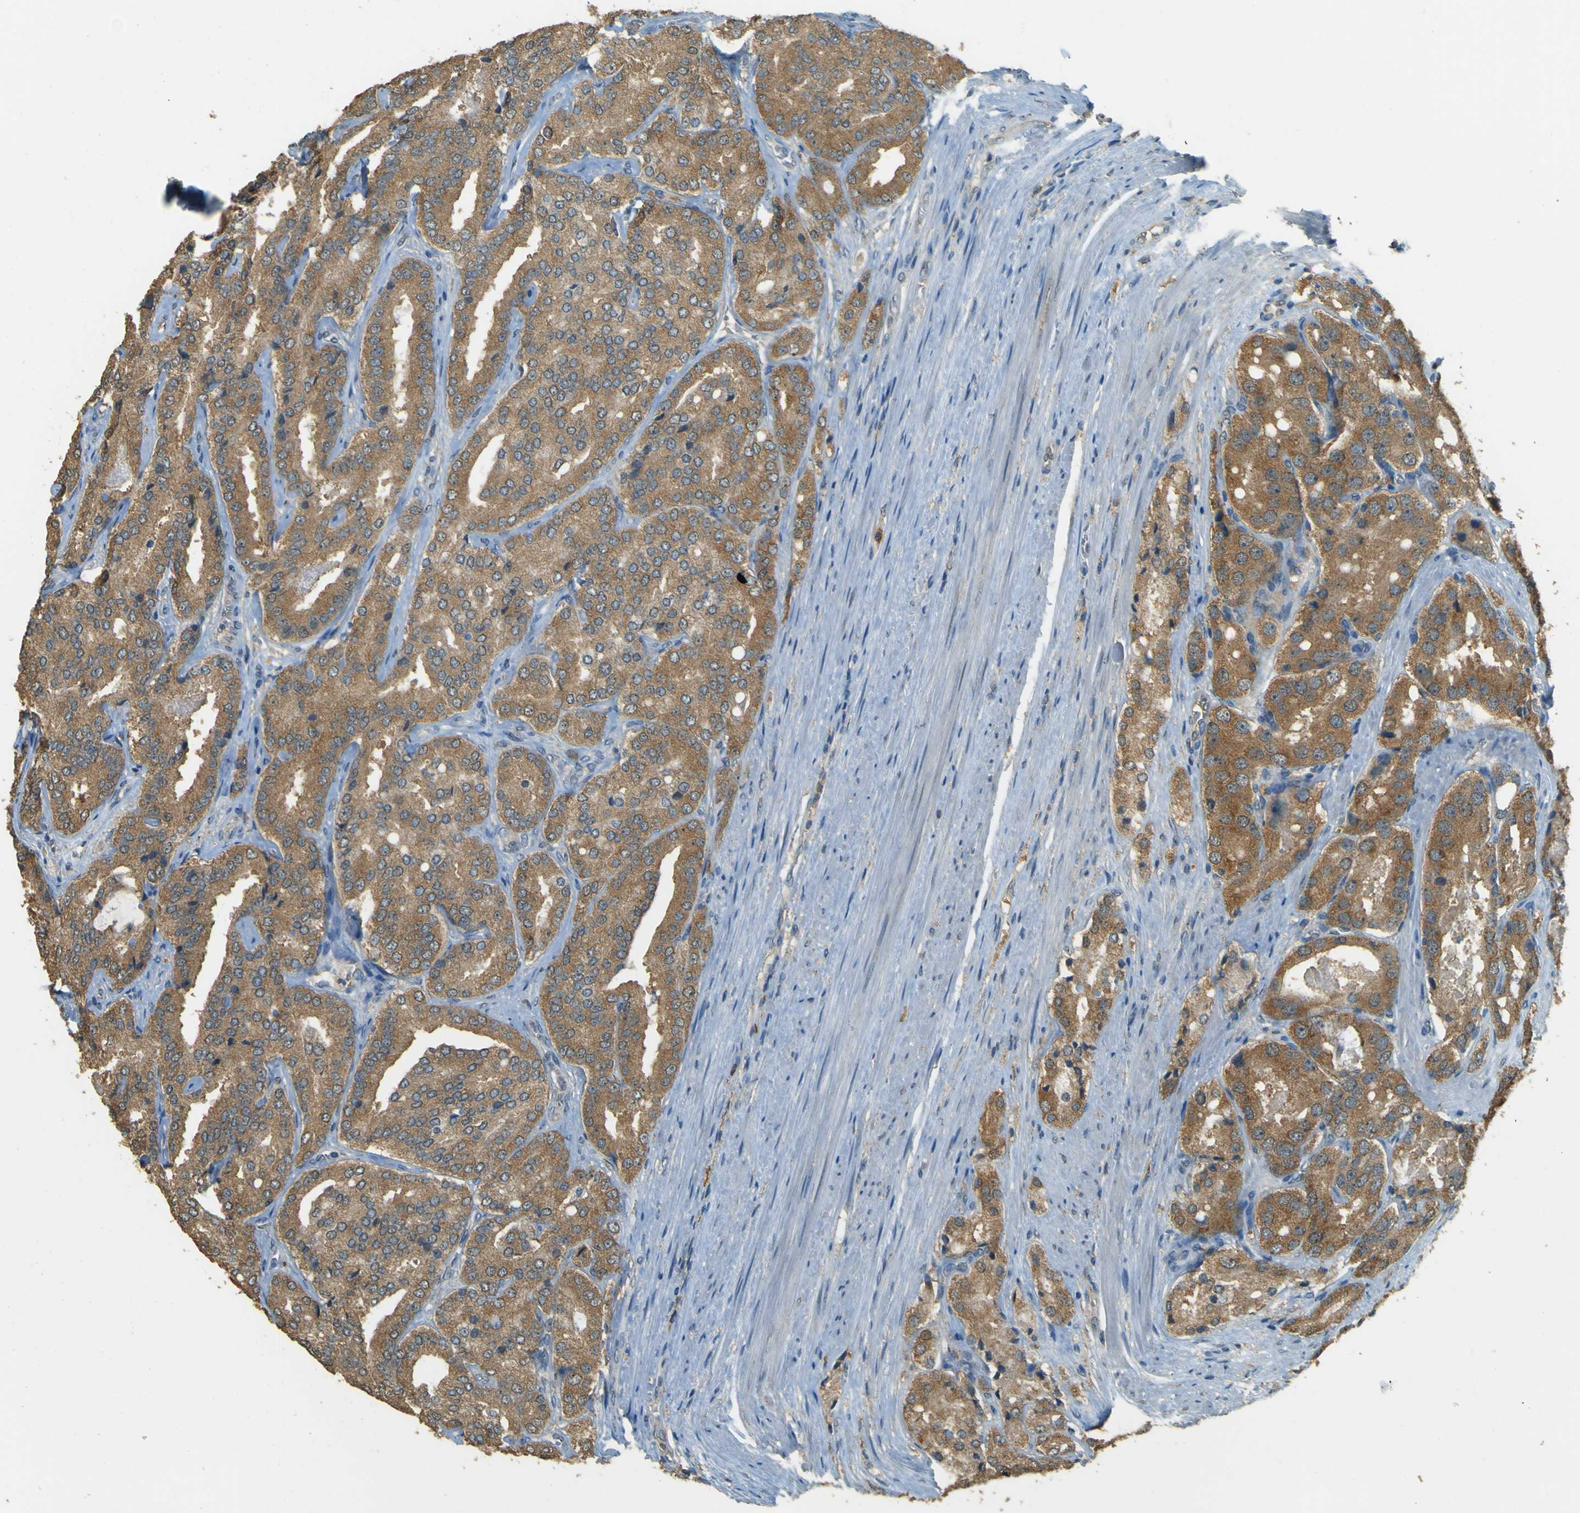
{"staining": {"intensity": "strong", "quantity": ">75%", "location": "cytoplasmic/membranous"}, "tissue": "prostate cancer", "cell_type": "Tumor cells", "image_type": "cancer", "snomed": [{"axis": "morphology", "description": "Adenocarcinoma, High grade"}, {"axis": "topography", "description": "Prostate"}], "caption": "Immunohistochemistry (IHC) photomicrograph of human prostate cancer (high-grade adenocarcinoma) stained for a protein (brown), which shows high levels of strong cytoplasmic/membranous staining in approximately >75% of tumor cells.", "gene": "GOLGA1", "patient": {"sex": "male", "age": 65}}